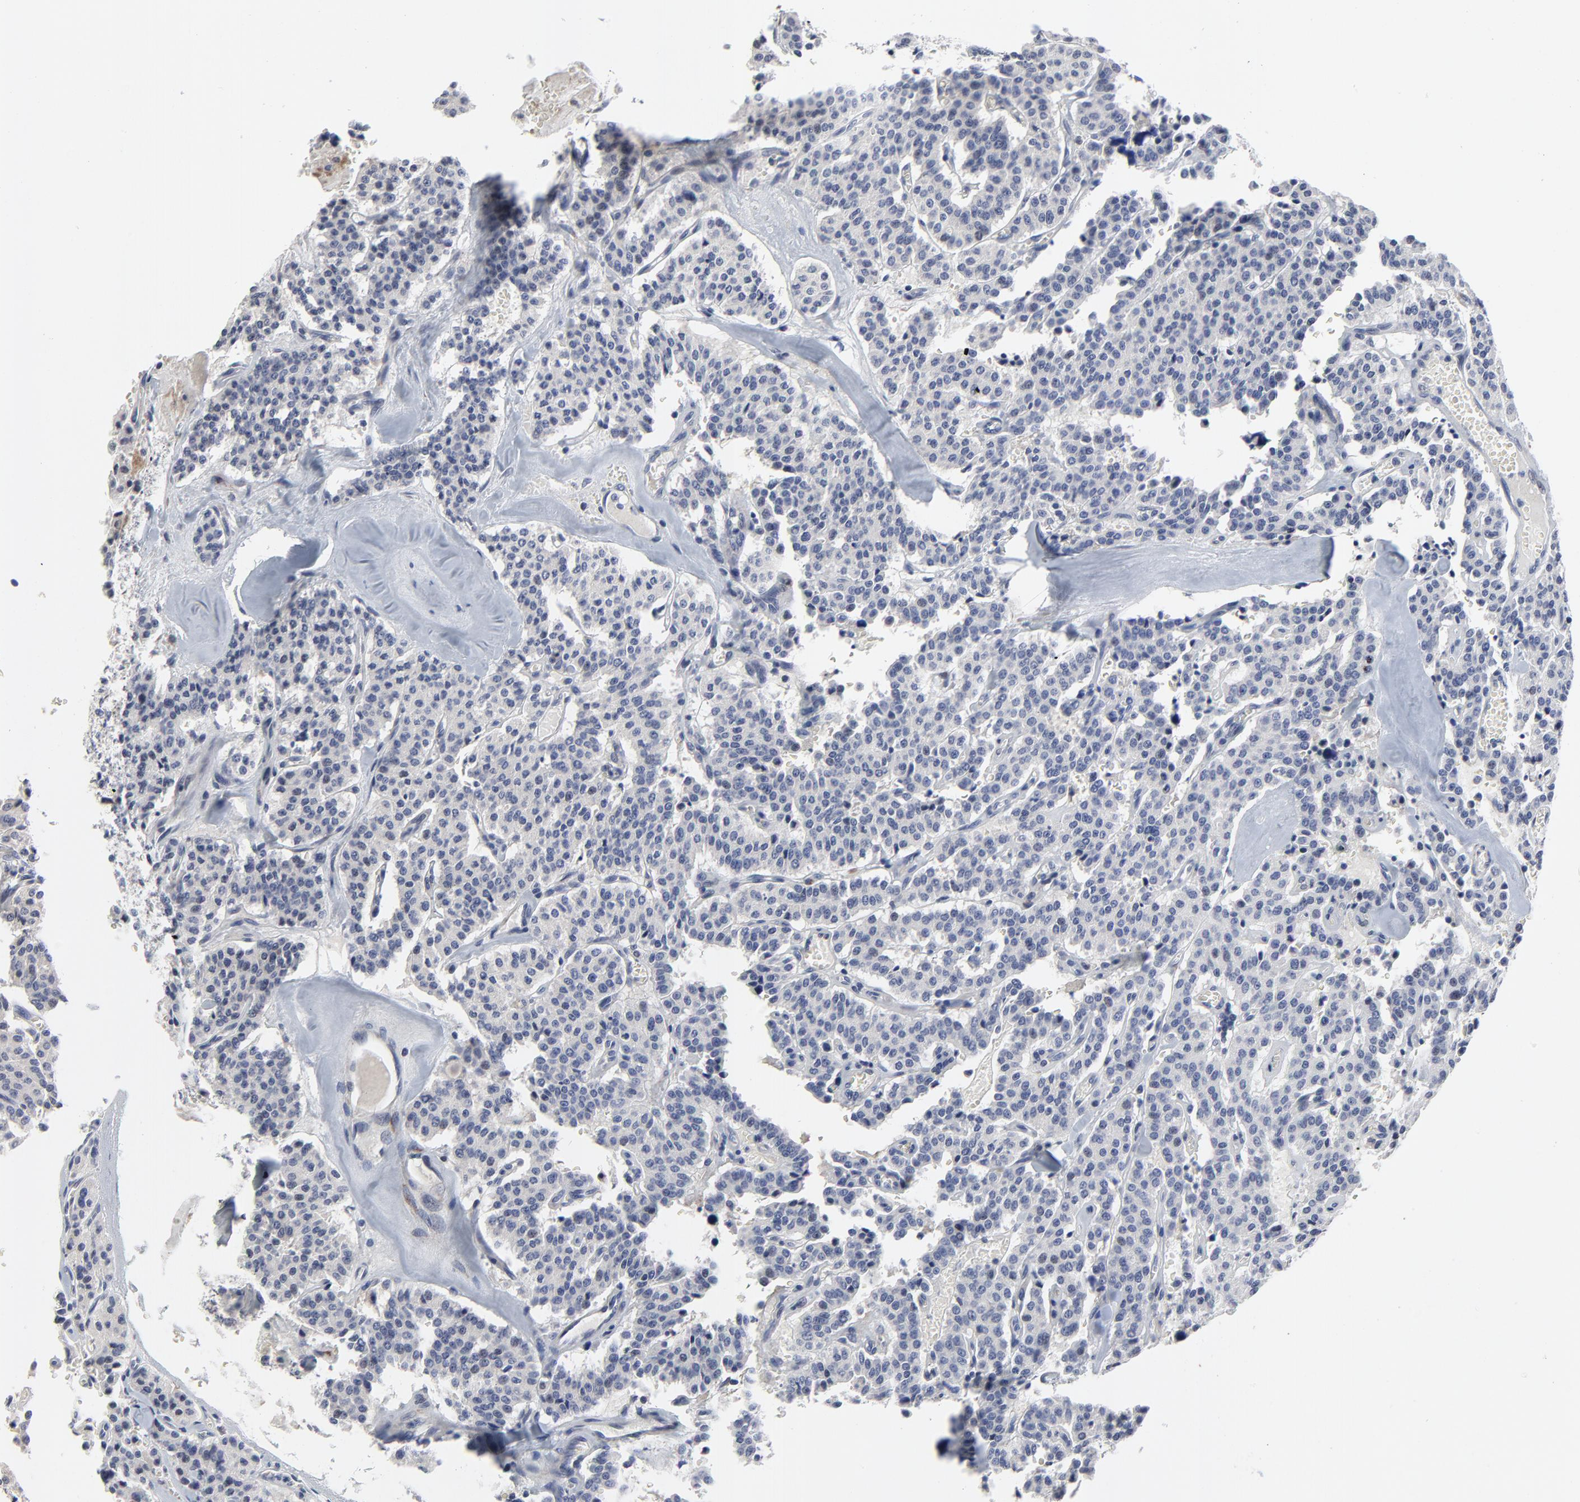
{"staining": {"intensity": "negative", "quantity": "none", "location": "none"}, "tissue": "carcinoid", "cell_type": "Tumor cells", "image_type": "cancer", "snomed": [{"axis": "morphology", "description": "Carcinoid, malignant, NOS"}, {"axis": "topography", "description": "Bronchus"}], "caption": "This is an immunohistochemistry image of carcinoid. There is no expression in tumor cells.", "gene": "NLGN3", "patient": {"sex": "male", "age": 55}}